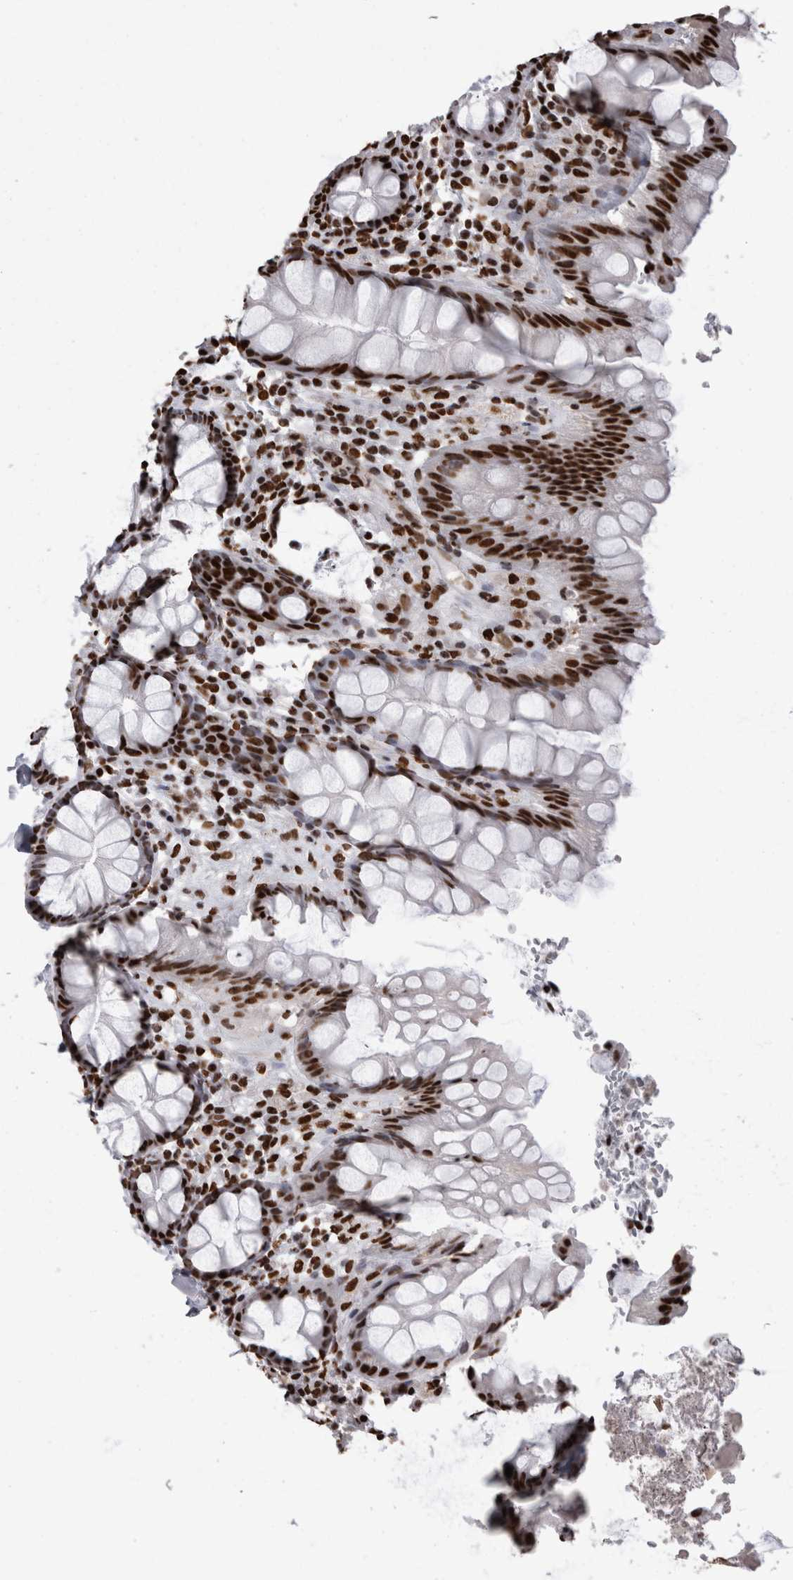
{"staining": {"intensity": "strong", "quantity": ">75%", "location": "nuclear"}, "tissue": "rectum", "cell_type": "Glandular cells", "image_type": "normal", "snomed": [{"axis": "morphology", "description": "Normal tissue, NOS"}, {"axis": "topography", "description": "Rectum"}], "caption": "Immunohistochemical staining of unremarkable rectum displays high levels of strong nuclear staining in approximately >75% of glandular cells. Nuclei are stained in blue.", "gene": "HNRNPM", "patient": {"sex": "male", "age": 64}}